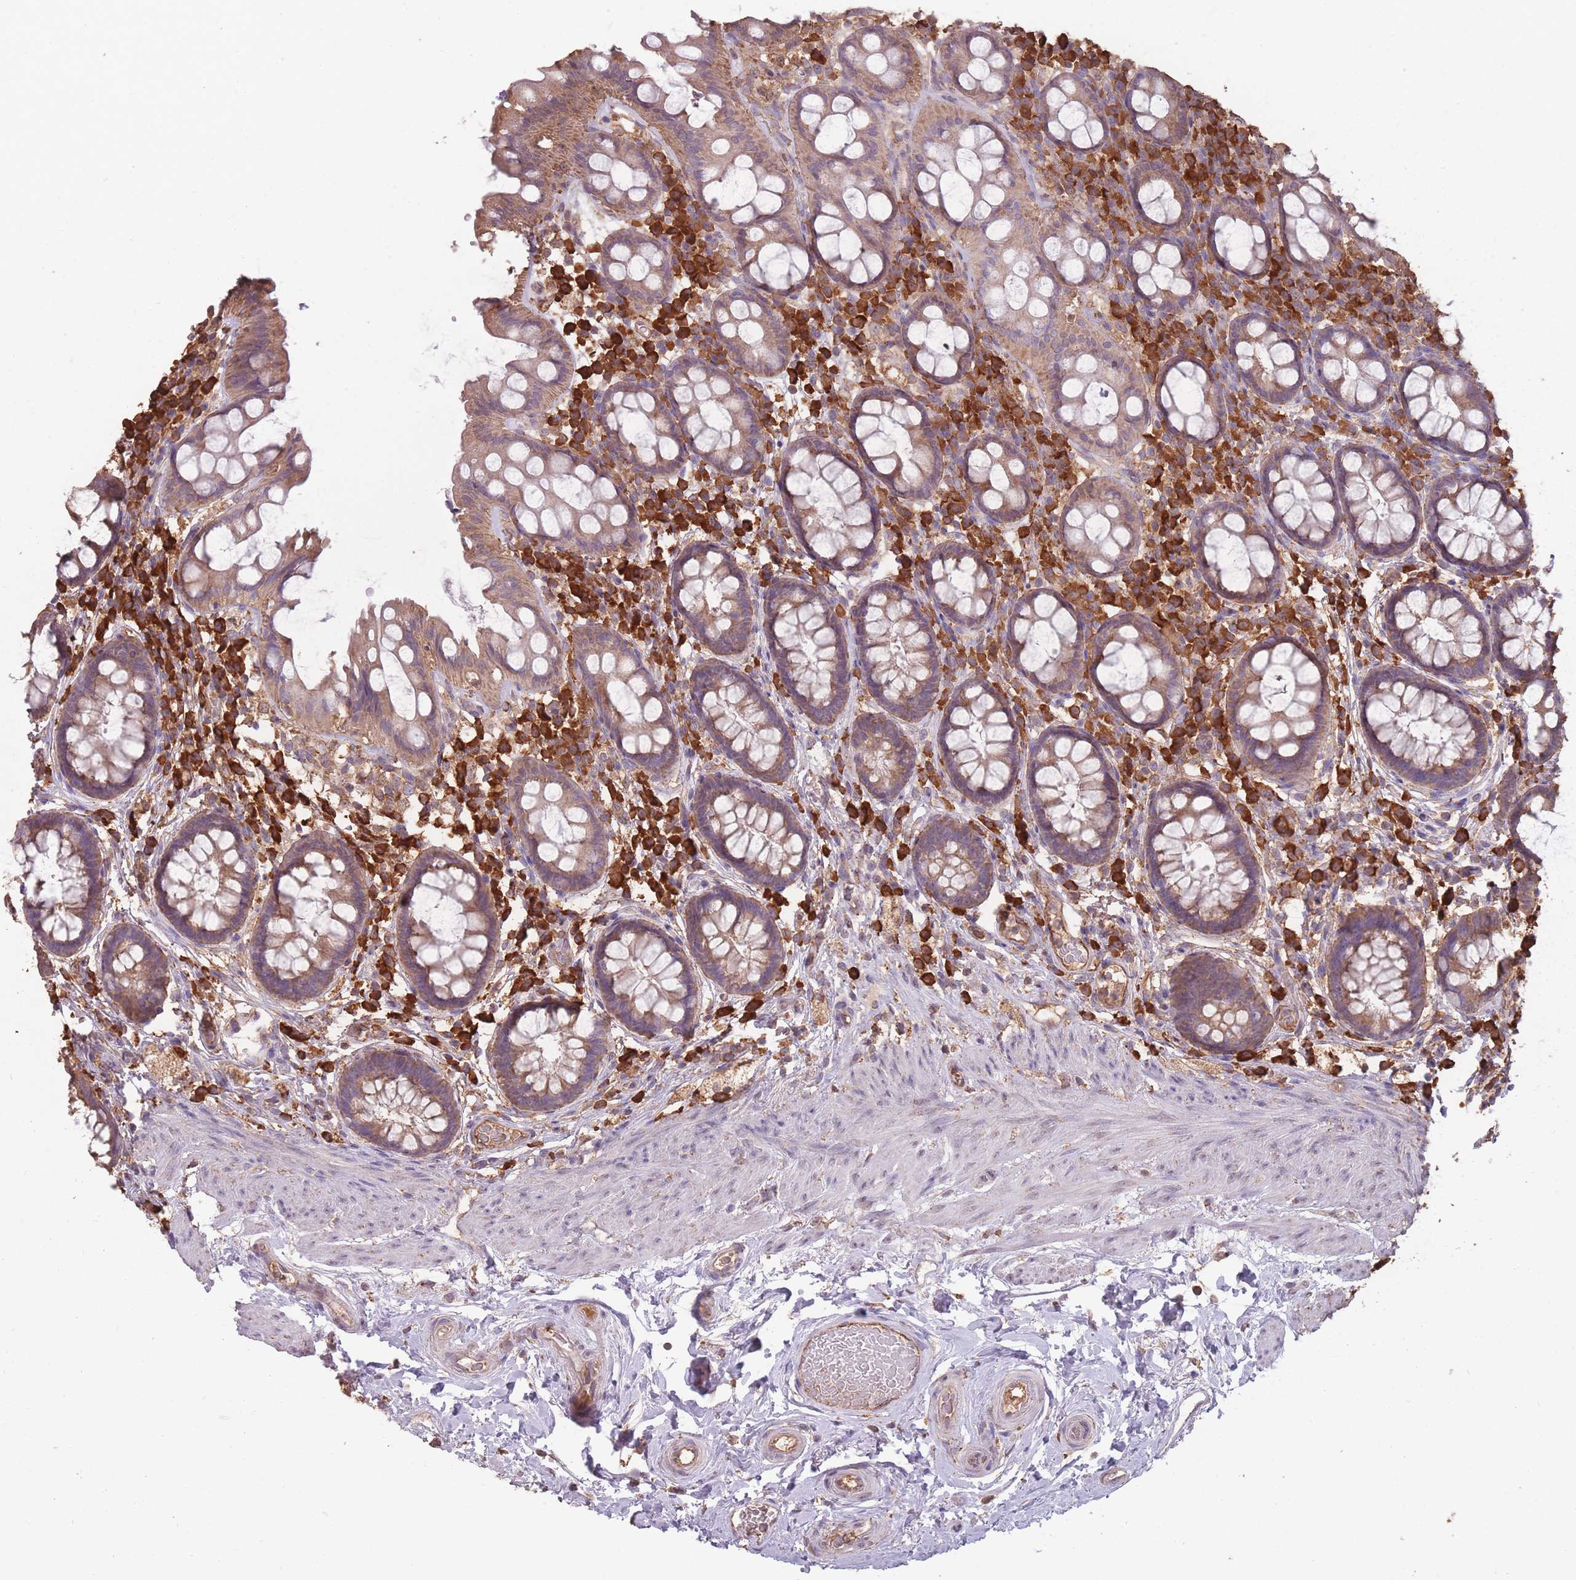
{"staining": {"intensity": "moderate", "quantity": ">75%", "location": "cytoplasmic/membranous"}, "tissue": "rectum", "cell_type": "Glandular cells", "image_type": "normal", "snomed": [{"axis": "morphology", "description": "Normal tissue, NOS"}, {"axis": "topography", "description": "Rectum"}, {"axis": "topography", "description": "Peripheral nerve tissue"}], "caption": "Brown immunohistochemical staining in unremarkable rectum exhibits moderate cytoplasmic/membranous expression in approximately >75% of glandular cells.", "gene": "SANBR", "patient": {"sex": "female", "age": 69}}